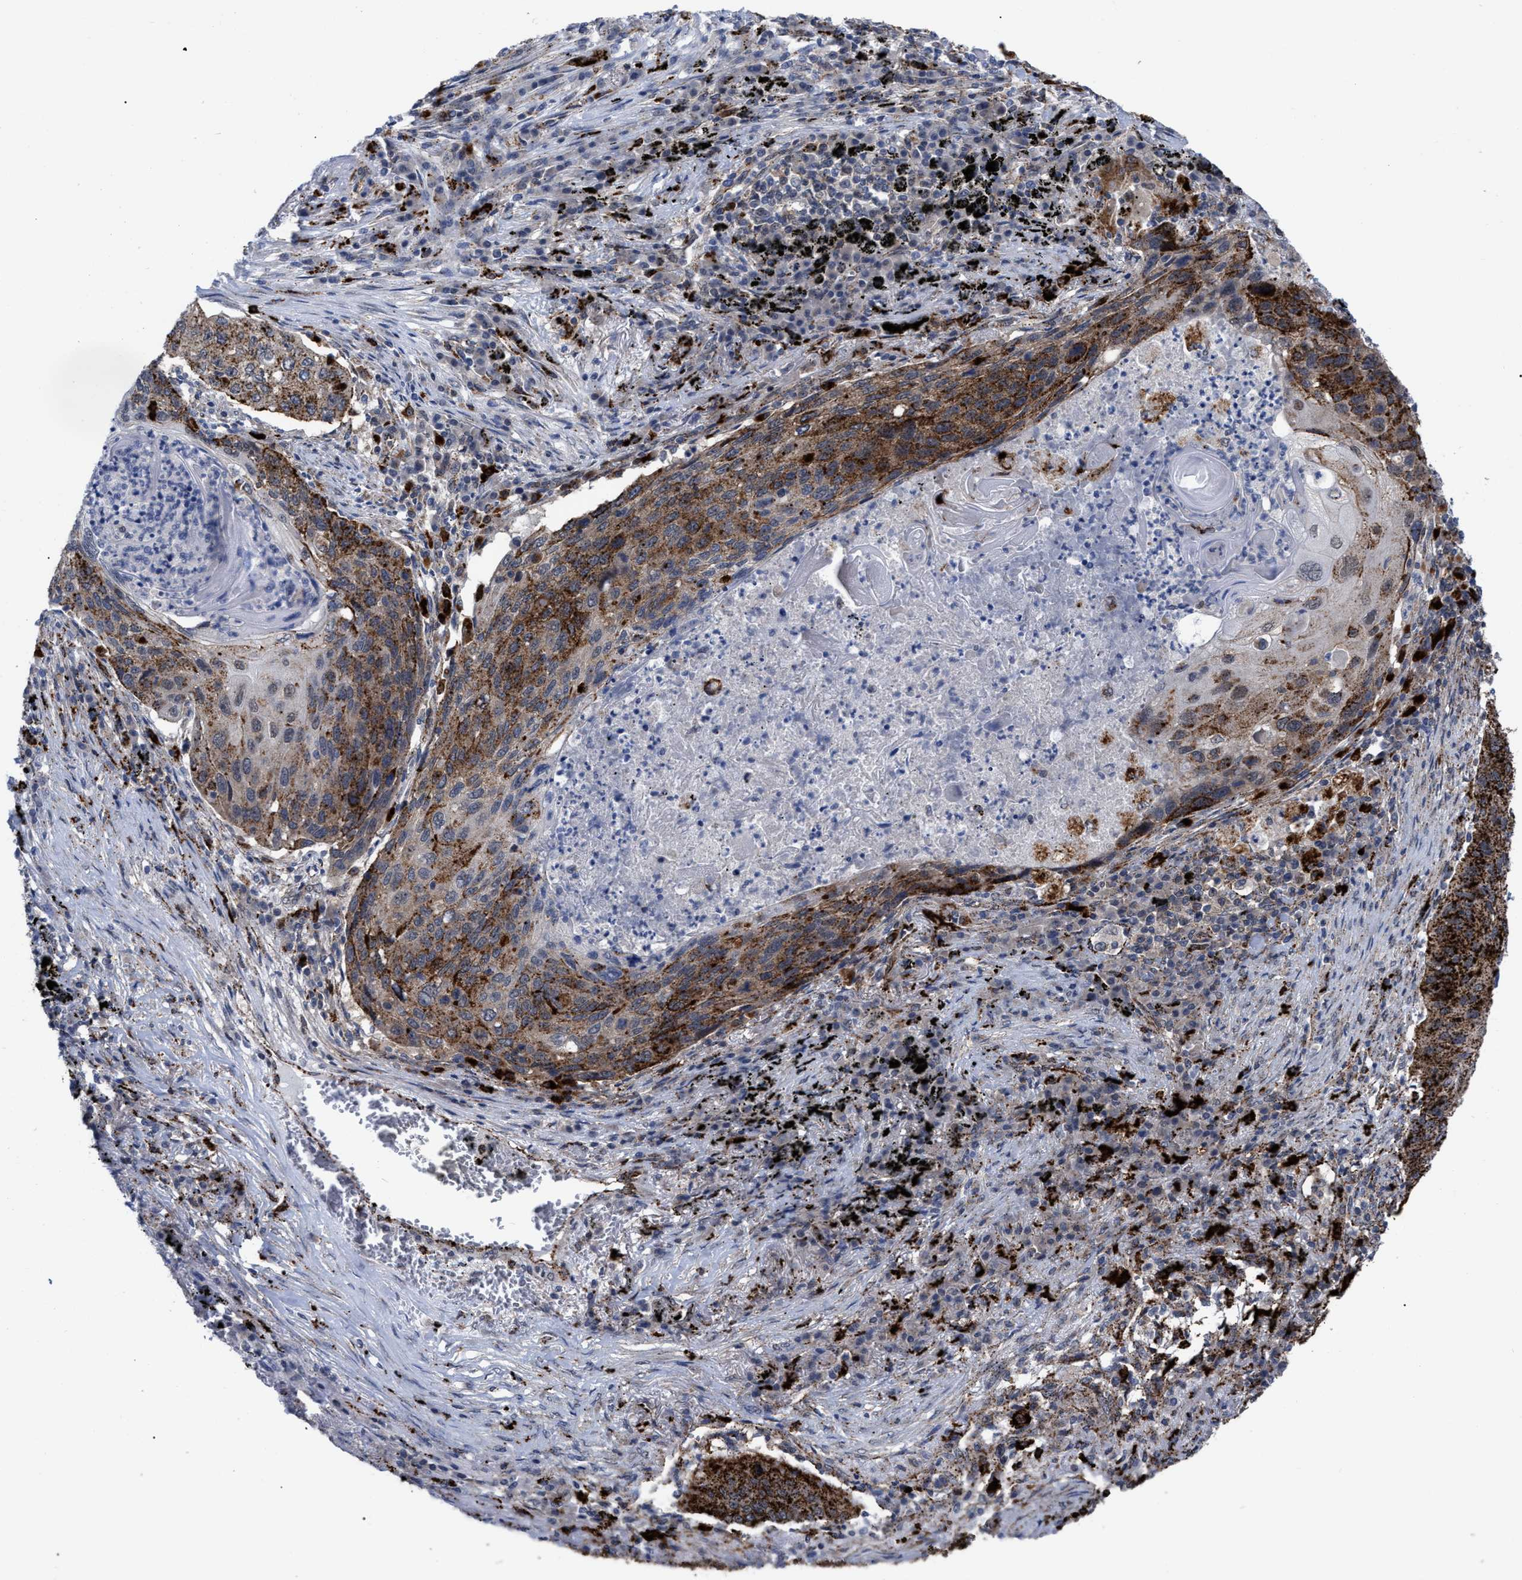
{"staining": {"intensity": "strong", "quantity": ">75%", "location": "cytoplasmic/membranous"}, "tissue": "lung cancer", "cell_type": "Tumor cells", "image_type": "cancer", "snomed": [{"axis": "morphology", "description": "Squamous cell carcinoma, NOS"}, {"axis": "topography", "description": "Lung"}], "caption": "Immunohistochemical staining of lung cancer demonstrates high levels of strong cytoplasmic/membranous staining in approximately >75% of tumor cells.", "gene": "UPF1", "patient": {"sex": "female", "age": 63}}